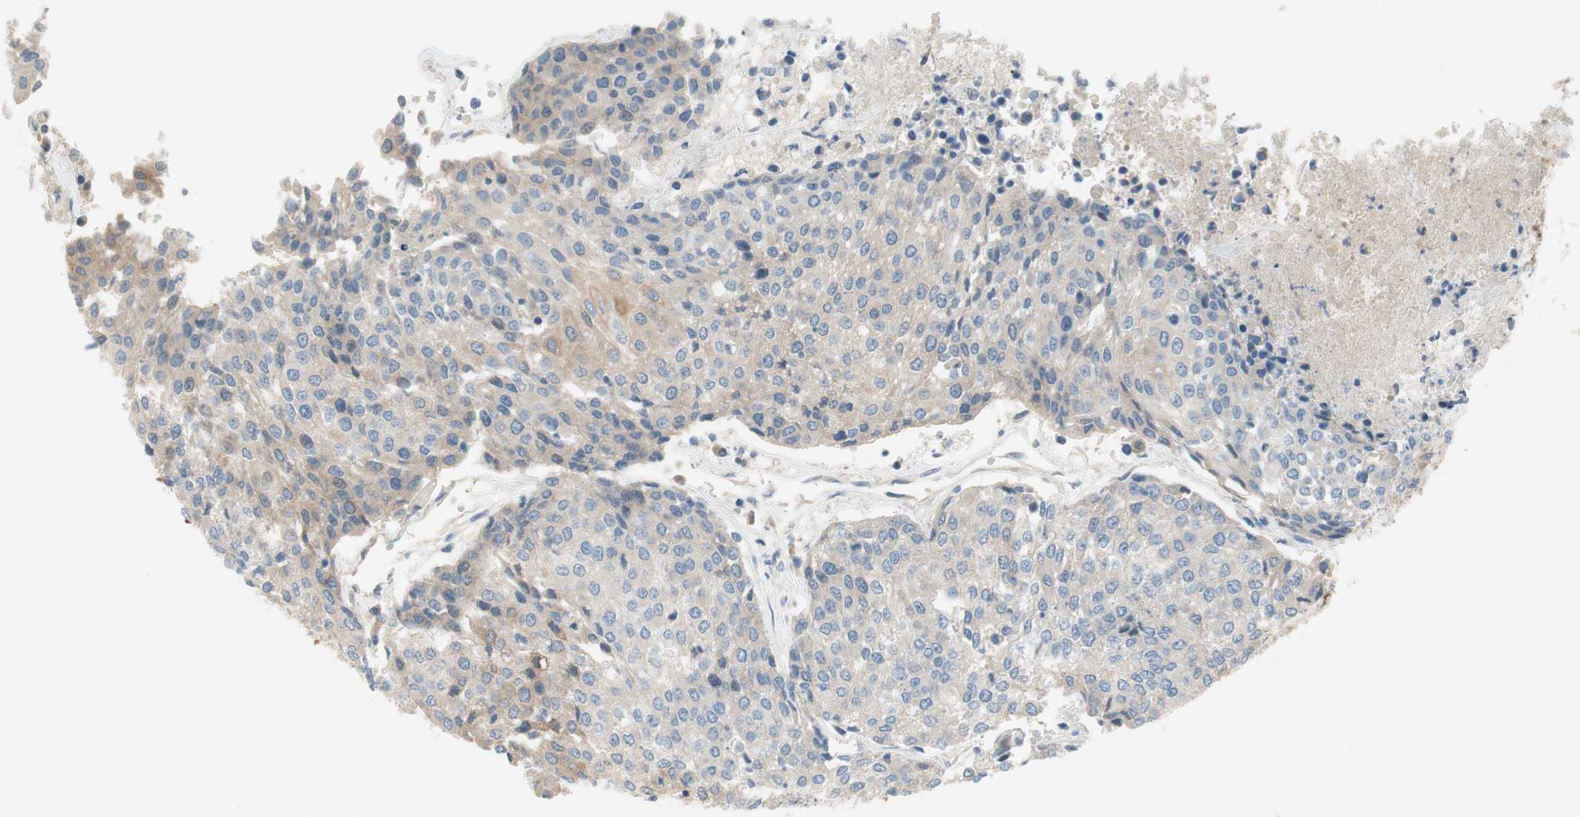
{"staining": {"intensity": "weak", "quantity": "<25%", "location": "cytoplasmic/membranous"}, "tissue": "urothelial cancer", "cell_type": "Tumor cells", "image_type": "cancer", "snomed": [{"axis": "morphology", "description": "Urothelial carcinoma, High grade"}, {"axis": "topography", "description": "Urinary bladder"}], "caption": "Immunohistochemistry image of neoplastic tissue: urothelial cancer stained with DAB (3,3'-diaminobenzidine) demonstrates no significant protein expression in tumor cells. The staining was performed using DAB to visualize the protein expression in brown, while the nuclei were stained in blue with hematoxylin (Magnification: 20x).", "gene": "FDFT1", "patient": {"sex": "female", "age": 85}}